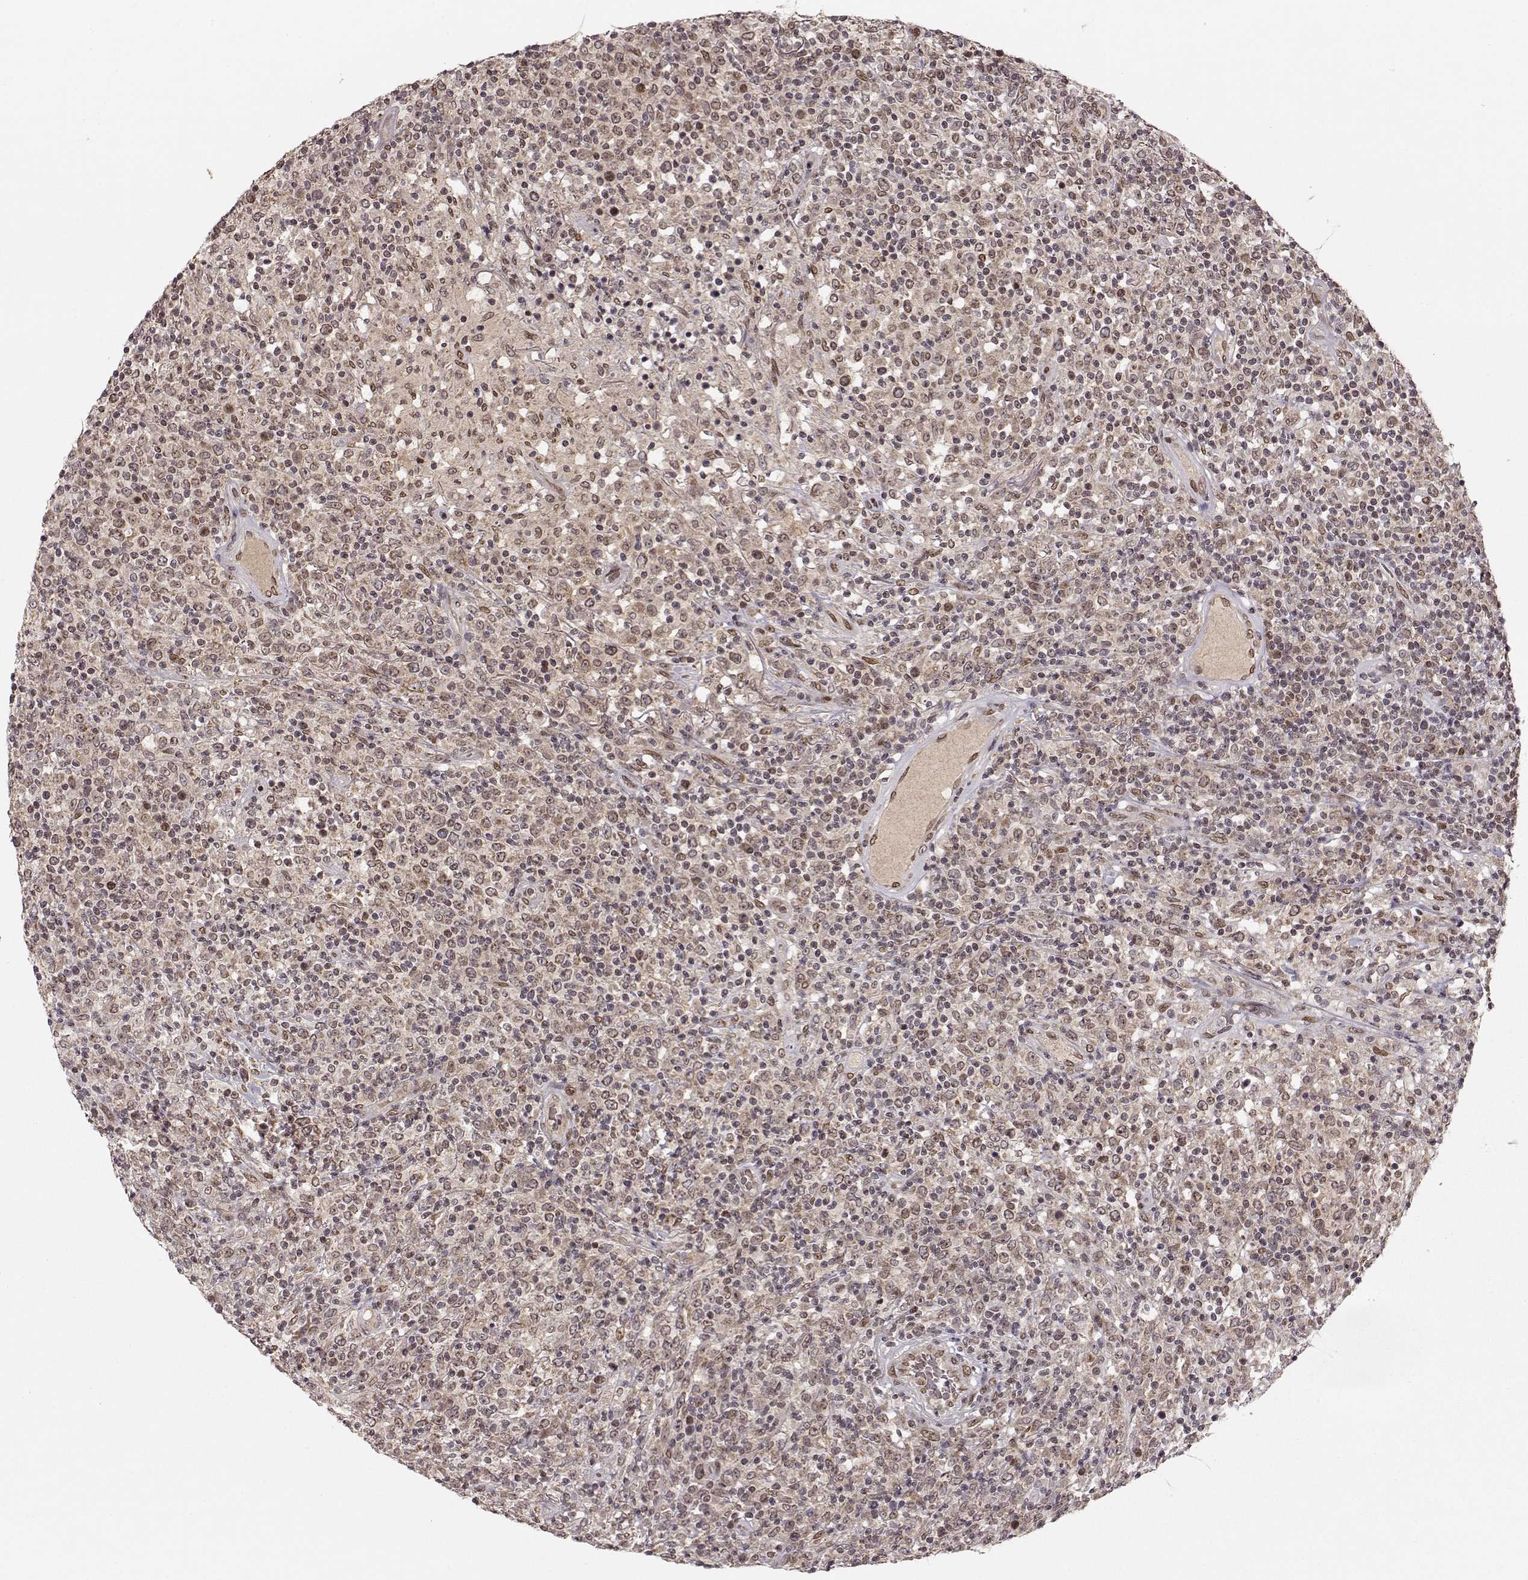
{"staining": {"intensity": "weak", "quantity": "25%-75%", "location": "nuclear"}, "tissue": "lymphoma", "cell_type": "Tumor cells", "image_type": "cancer", "snomed": [{"axis": "morphology", "description": "Malignant lymphoma, non-Hodgkin's type, High grade"}, {"axis": "topography", "description": "Lung"}], "caption": "Lymphoma was stained to show a protein in brown. There is low levels of weak nuclear expression in about 25%-75% of tumor cells.", "gene": "RAI1", "patient": {"sex": "male", "age": 79}}